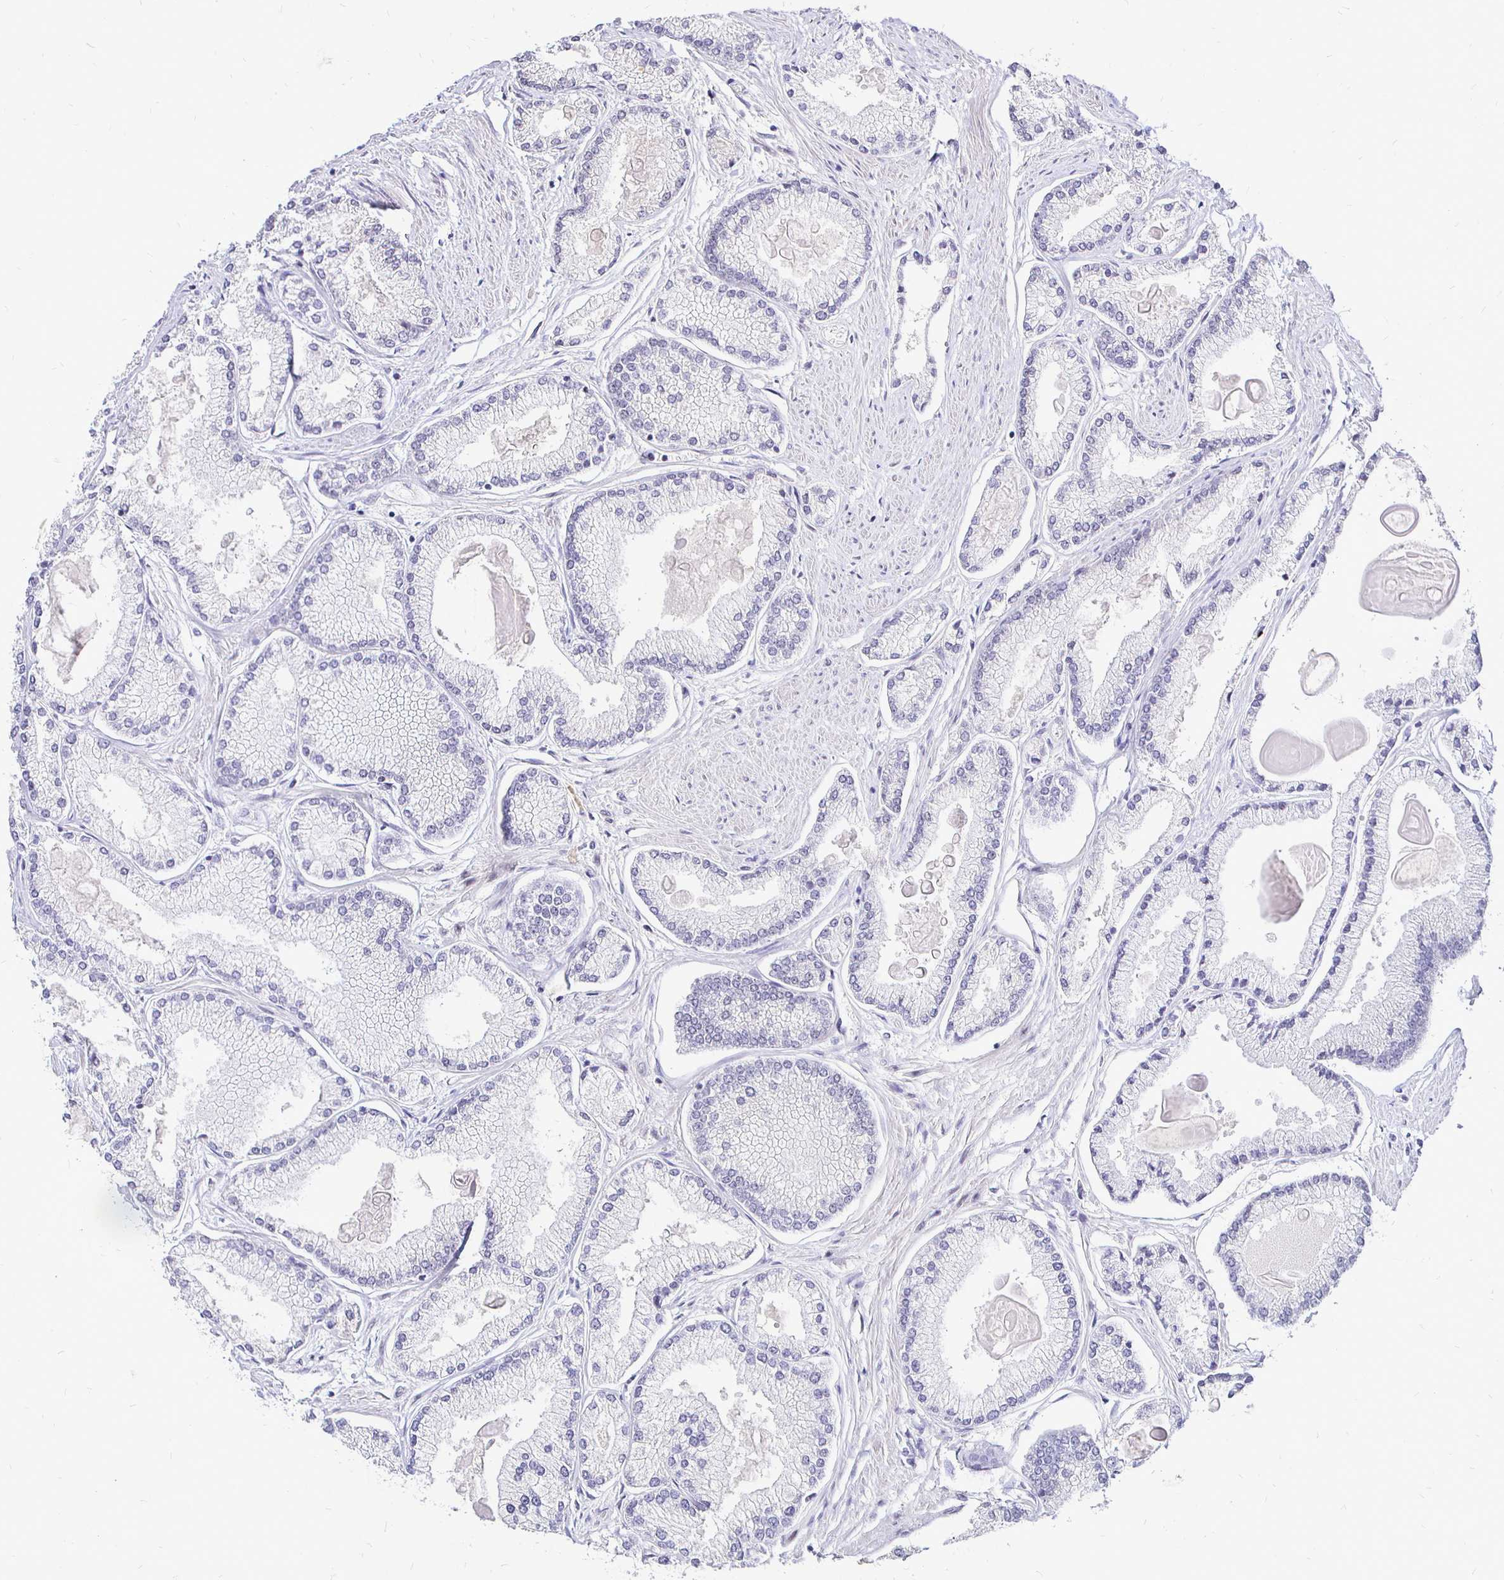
{"staining": {"intensity": "negative", "quantity": "none", "location": "none"}, "tissue": "prostate cancer", "cell_type": "Tumor cells", "image_type": "cancer", "snomed": [{"axis": "morphology", "description": "Adenocarcinoma, High grade"}, {"axis": "topography", "description": "Prostate"}], "caption": "A photomicrograph of human prostate cancer is negative for staining in tumor cells. The staining is performed using DAB brown chromogen with nuclei counter-stained in using hematoxylin.", "gene": "SIN3A", "patient": {"sex": "male", "age": 68}}